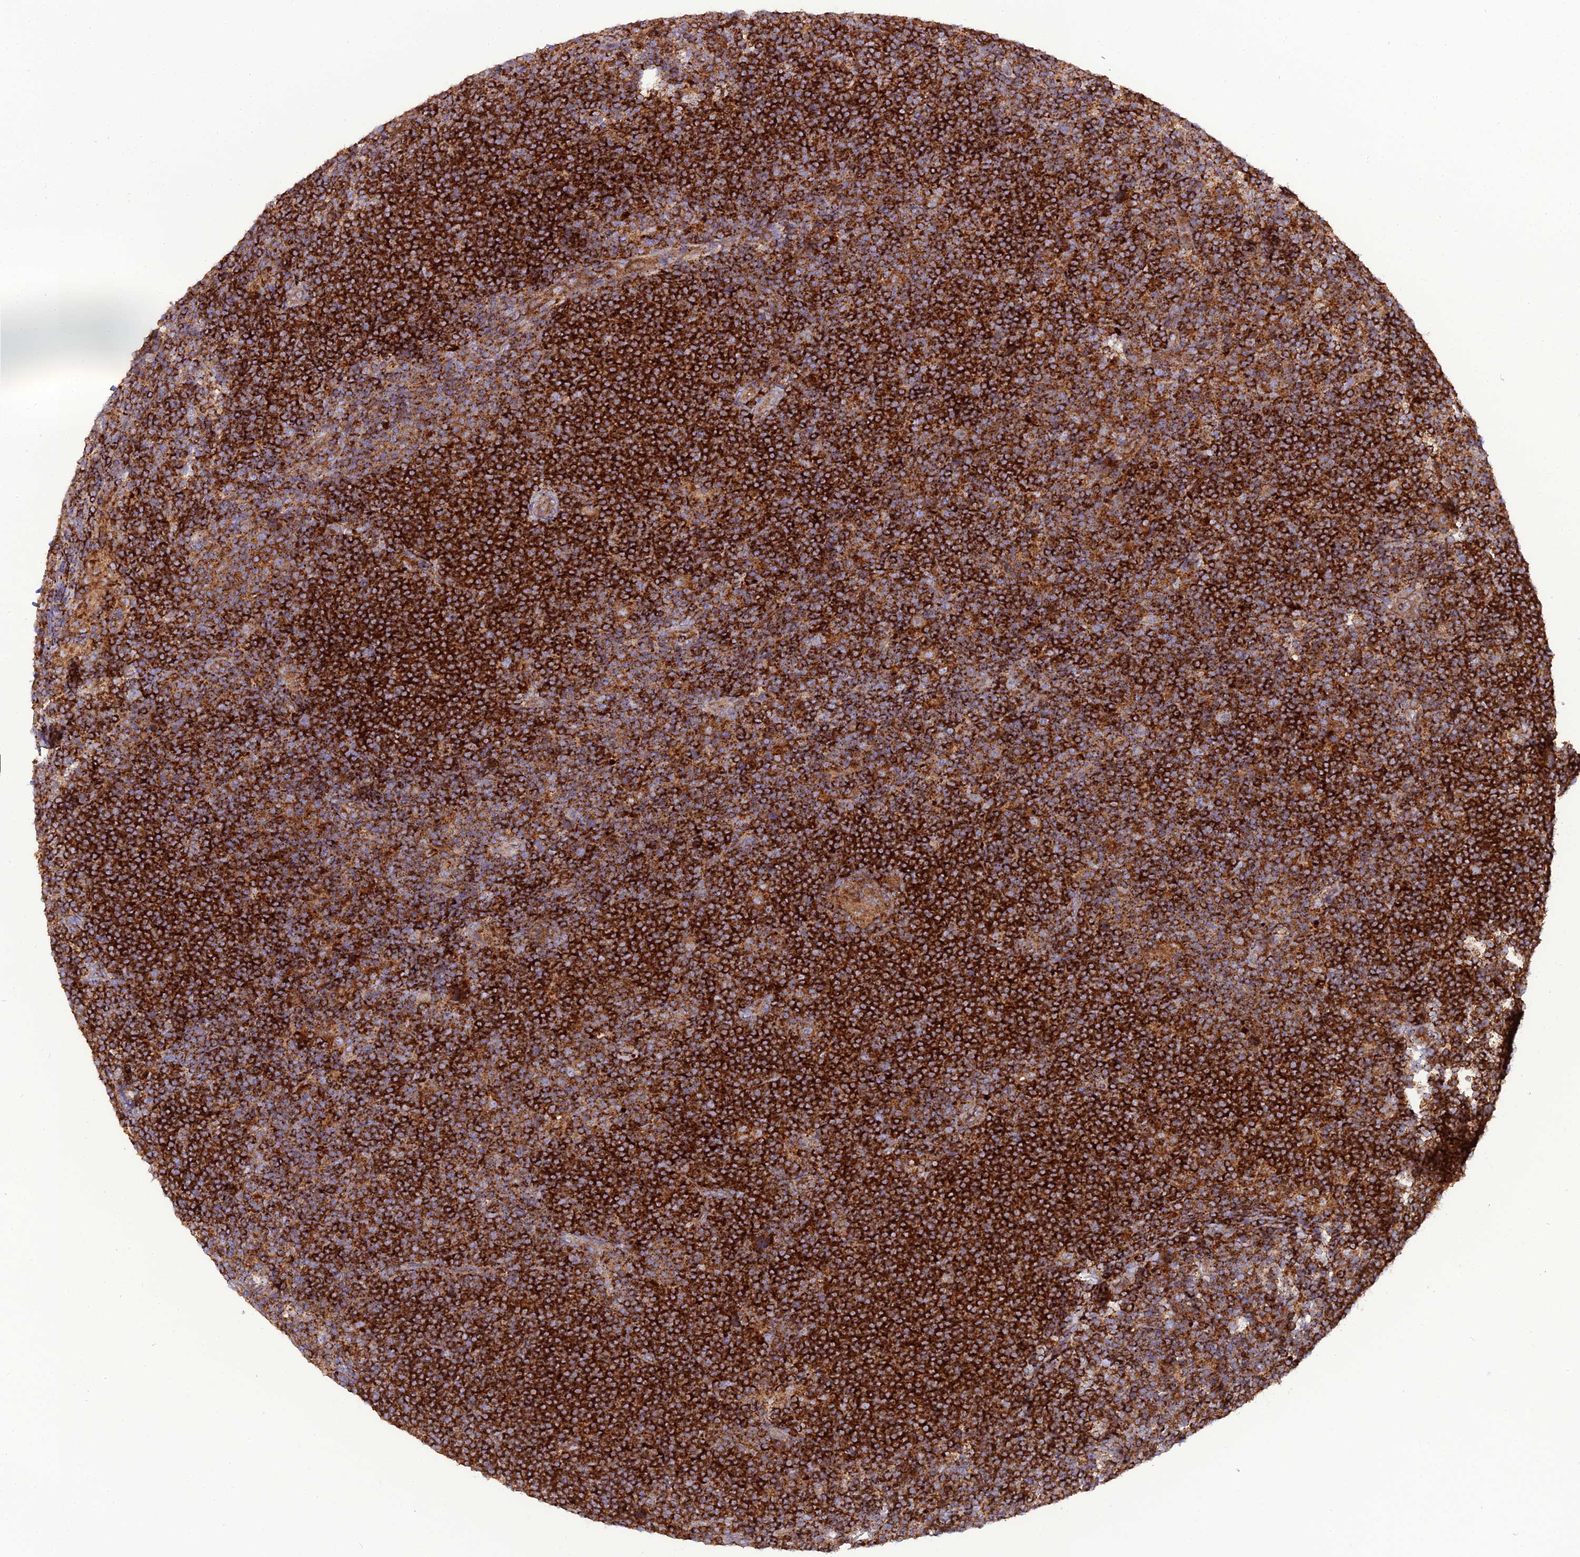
{"staining": {"intensity": "strong", "quantity": ">75%", "location": "cytoplasmic/membranous"}, "tissue": "lymphoma", "cell_type": "Tumor cells", "image_type": "cancer", "snomed": [{"axis": "morphology", "description": "Hodgkin's disease, NOS"}, {"axis": "topography", "description": "Lymph node"}], "caption": "Lymphoma stained for a protein demonstrates strong cytoplasmic/membranous positivity in tumor cells.", "gene": "LNPEP", "patient": {"sex": "female", "age": 57}}